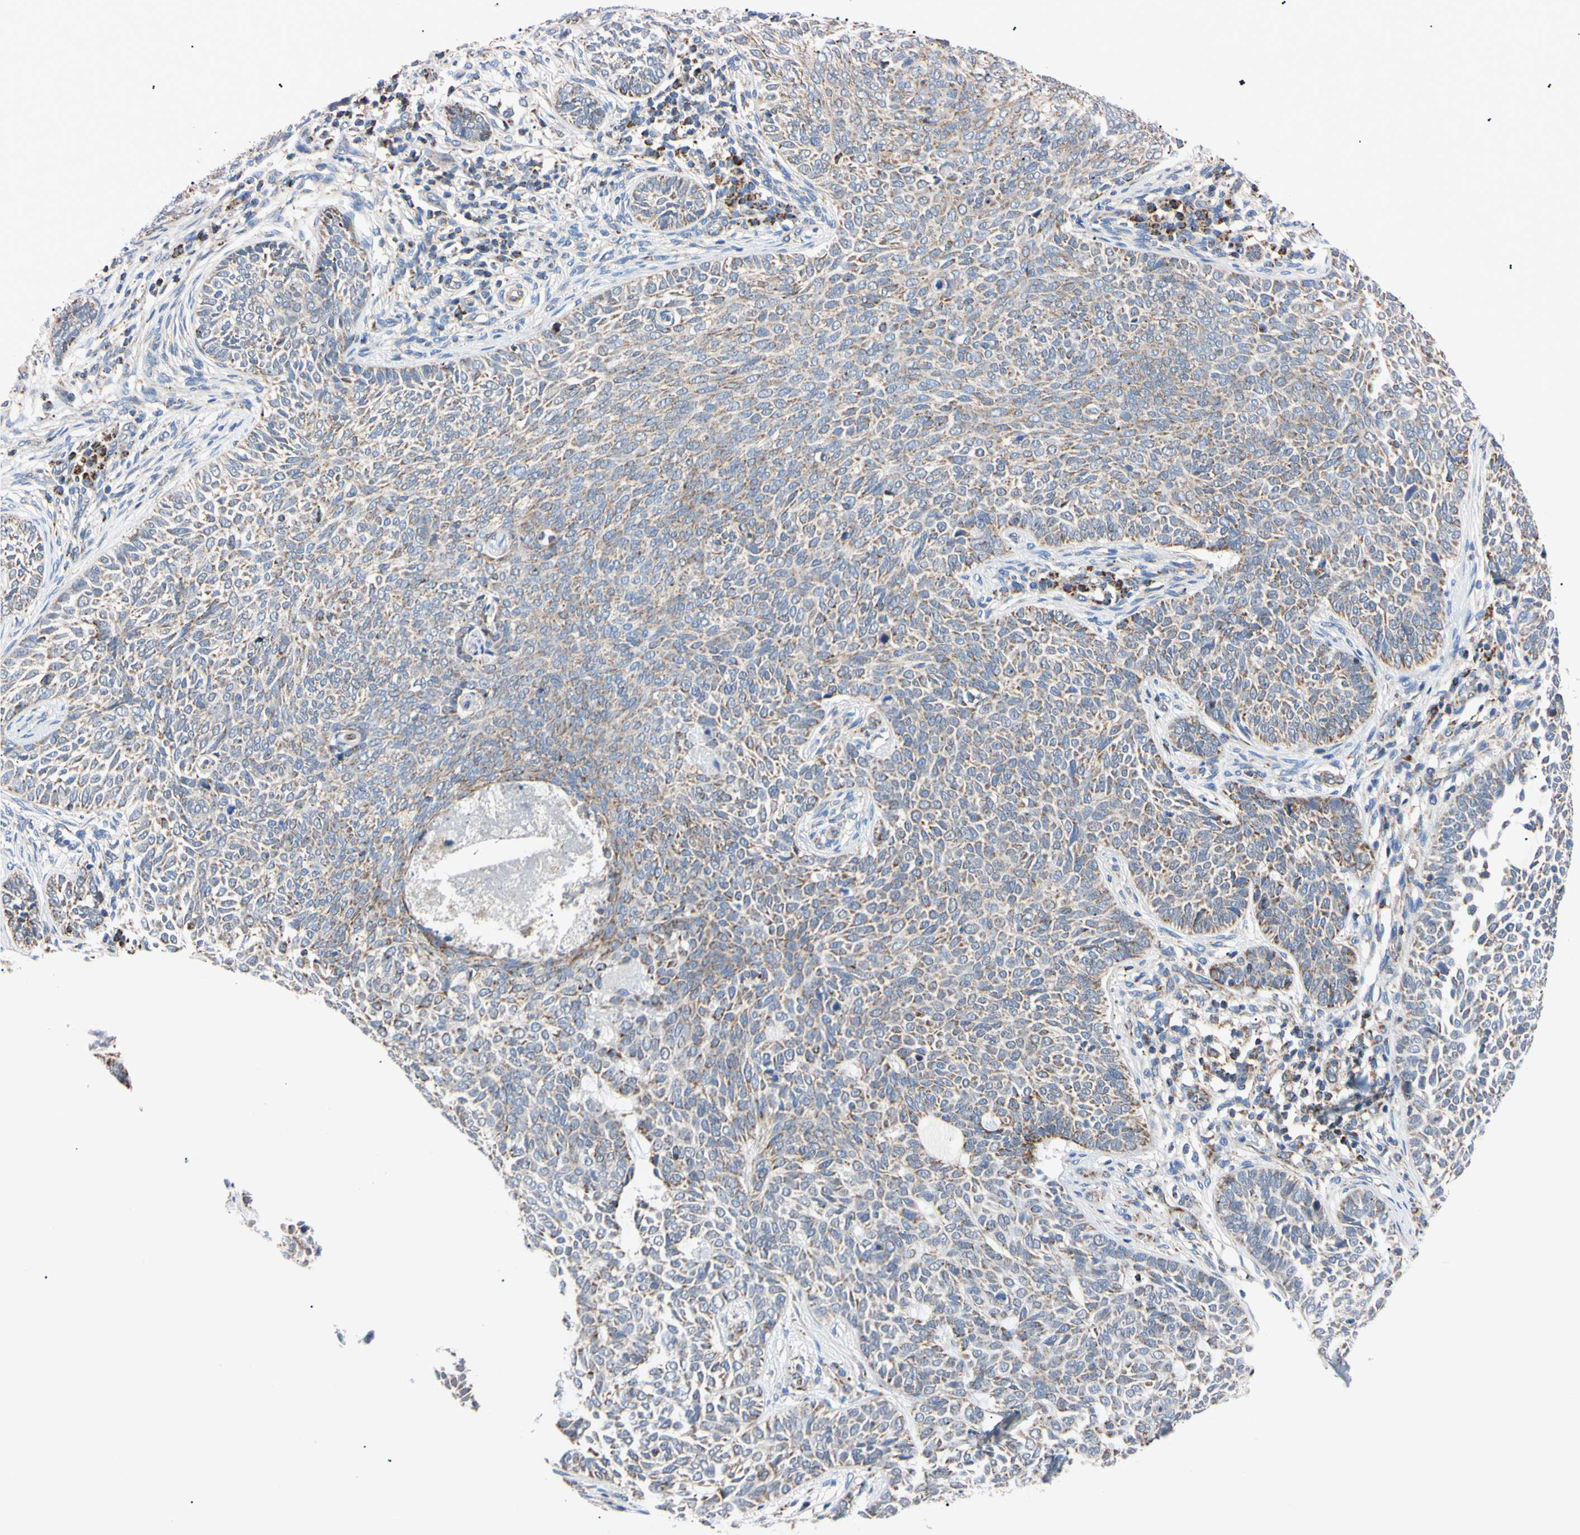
{"staining": {"intensity": "weak", "quantity": ">75%", "location": "cytoplasmic/membranous"}, "tissue": "skin cancer", "cell_type": "Tumor cells", "image_type": "cancer", "snomed": [{"axis": "morphology", "description": "Basal cell carcinoma"}, {"axis": "topography", "description": "Skin"}], "caption": "This is an image of IHC staining of basal cell carcinoma (skin), which shows weak staining in the cytoplasmic/membranous of tumor cells.", "gene": "CLPP", "patient": {"sex": "male", "age": 87}}